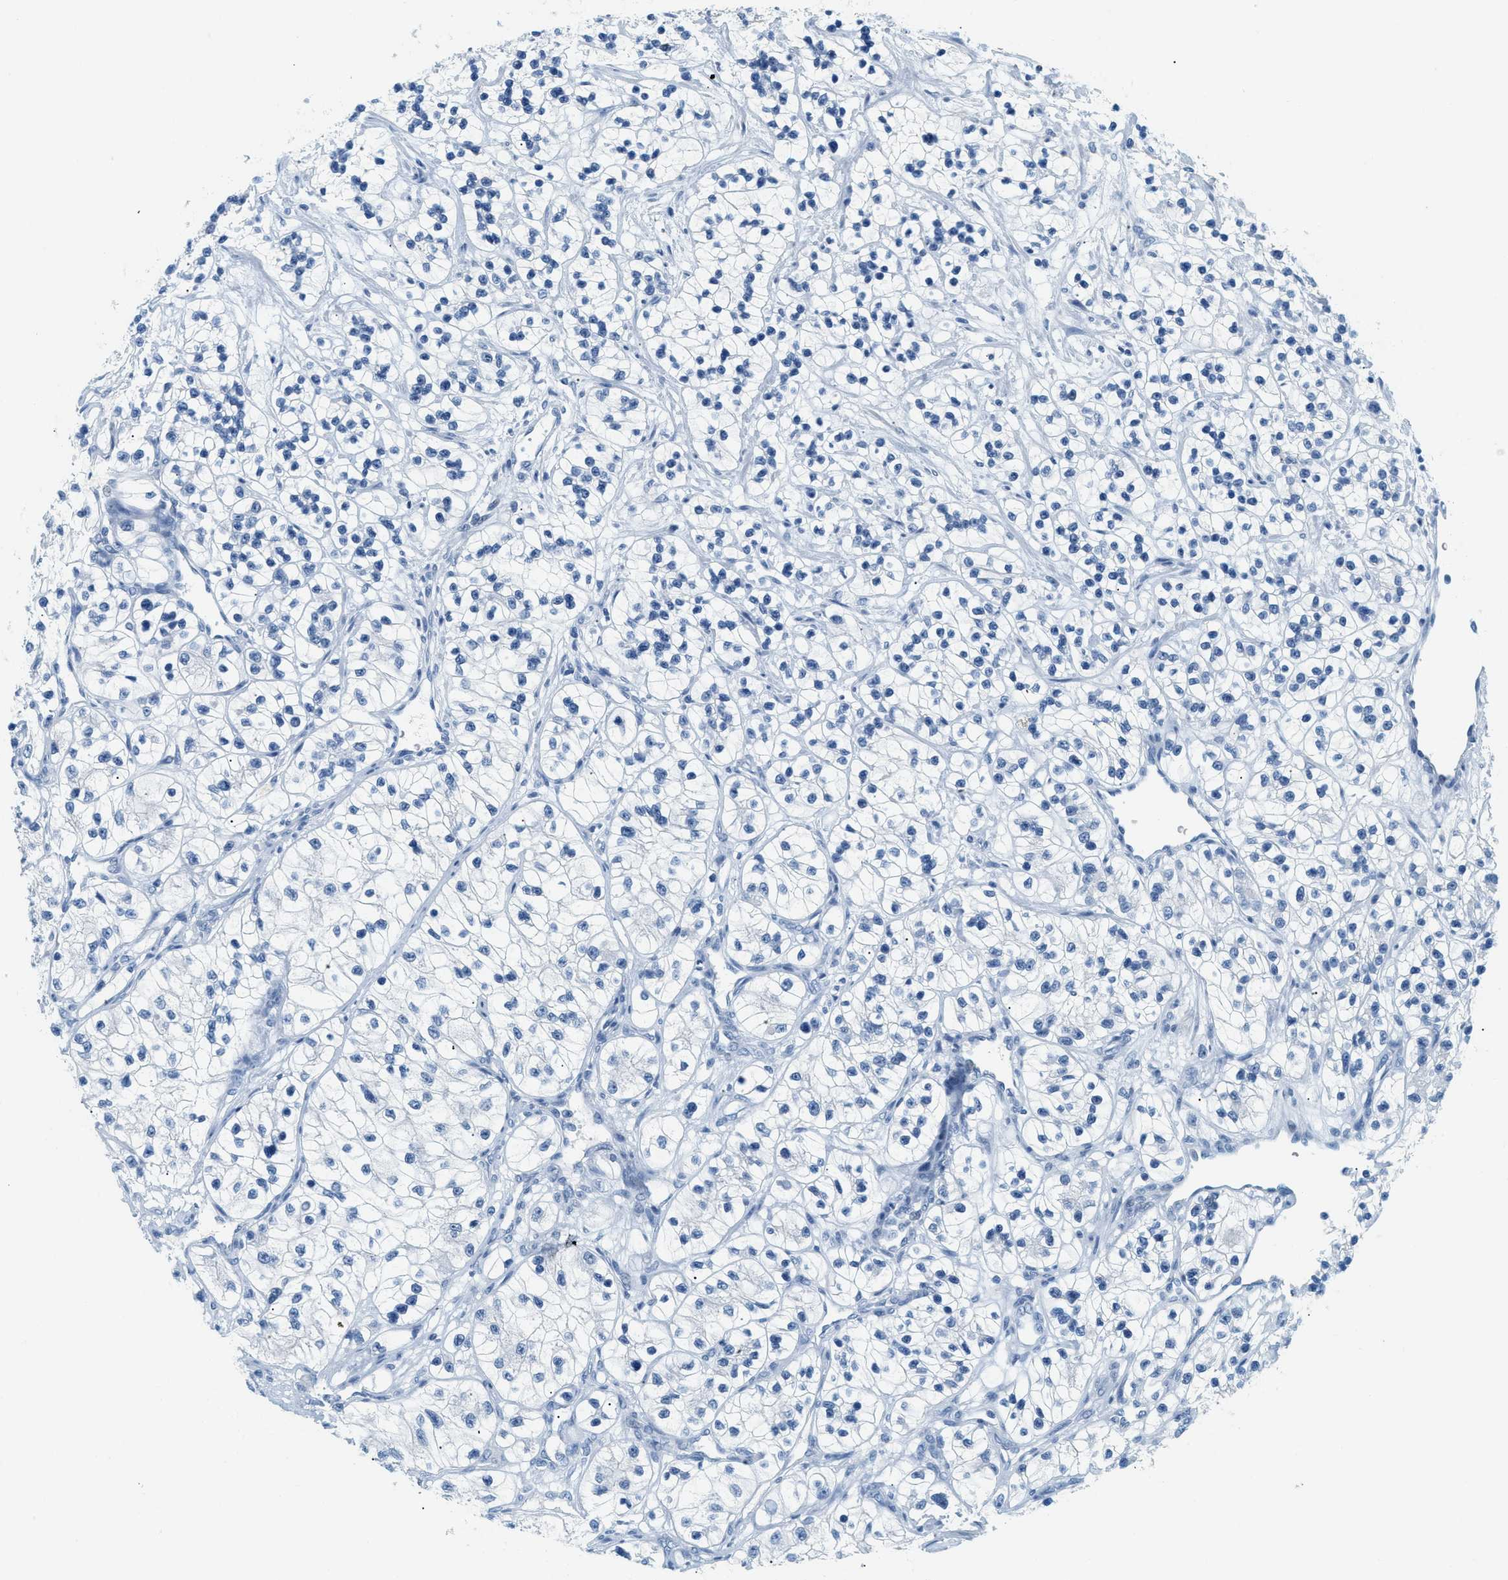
{"staining": {"intensity": "negative", "quantity": "none", "location": "none"}, "tissue": "renal cancer", "cell_type": "Tumor cells", "image_type": "cancer", "snomed": [{"axis": "morphology", "description": "Adenocarcinoma, NOS"}, {"axis": "topography", "description": "Kidney"}], "caption": "IHC photomicrograph of renal cancer stained for a protein (brown), which shows no staining in tumor cells.", "gene": "LCN2", "patient": {"sex": "female", "age": 57}}